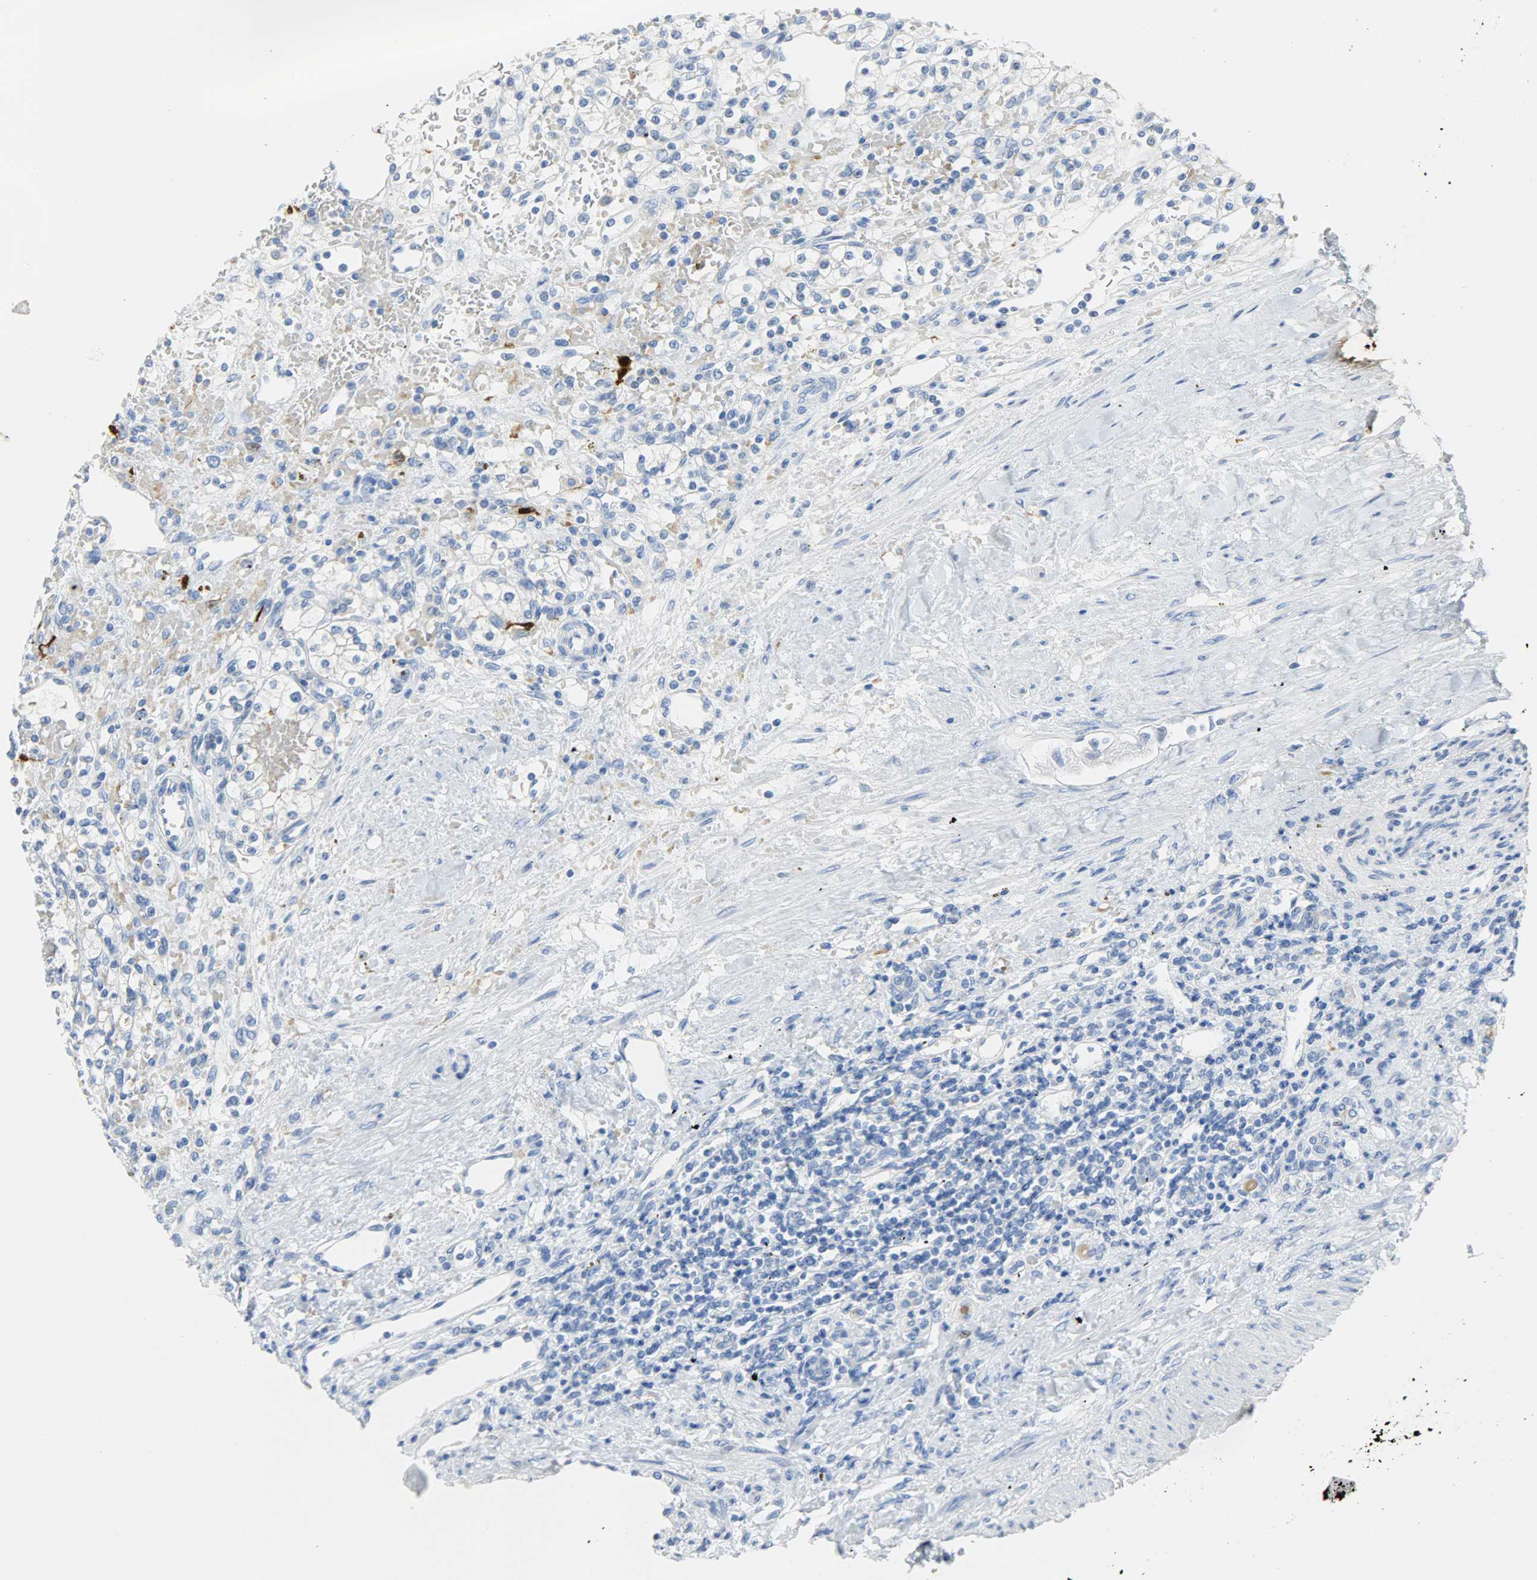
{"staining": {"intensity": "negative", "quantity": "none", "location": "none"}, "tissue": "renal cancer", "cell_type": "Tumor cells", "image_type": "cancer", "snomed": [{"axis": "morphology", "description": "Normal tissue, NOS"}, {"axis": "morphology", "description": "Adenocarcinoma, NOS"}, {"axis": "topography", "description": "Kidney"}], "caption": "An immunohistochemistry (IHC) histopathology image of adenocarcinoma (renal) is shown. There is no staining in tumor cells of adenocarcinoma (renal).", "gene": "CA3", "patient": {"sex": "female", "age": 55}}